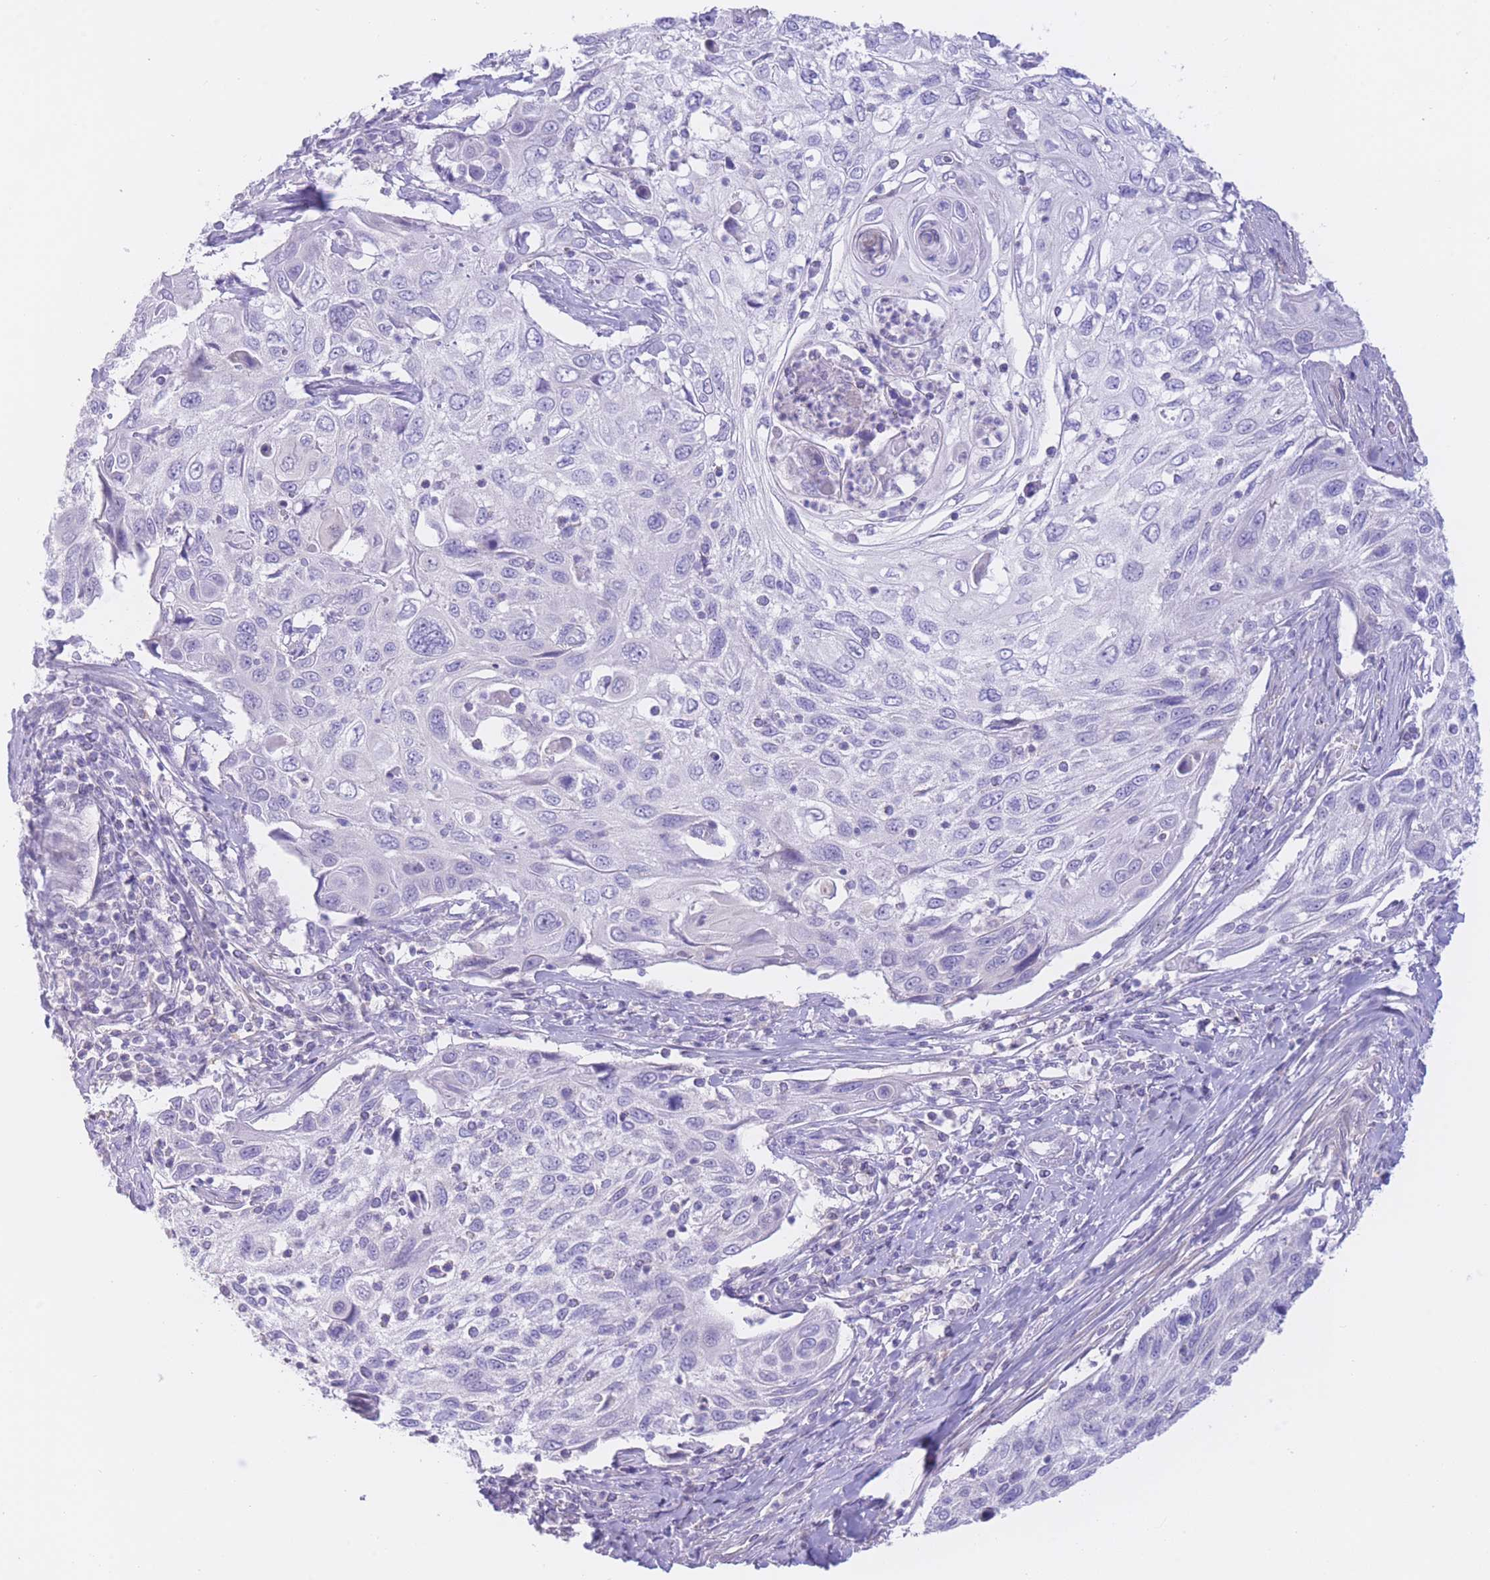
{"staining": {"intensity": "negative", "quantity": "none", "location": "none"}, "tissue": "cervical cancer", "cell_type": "Tumor cells", "image_type": "cancer", "snomed": [{"axis": "morphology", "description": "Squamous cell carcinoma, NOS"}, {"axis": "topography", "description": "Cervix"}], "caption": "The histopathology image exhibits no significant expression in tumor cells of cervical squamous cell carcinoma.", "gene": "ZNF212", "patient": {"sex": "female", "age": 70}}